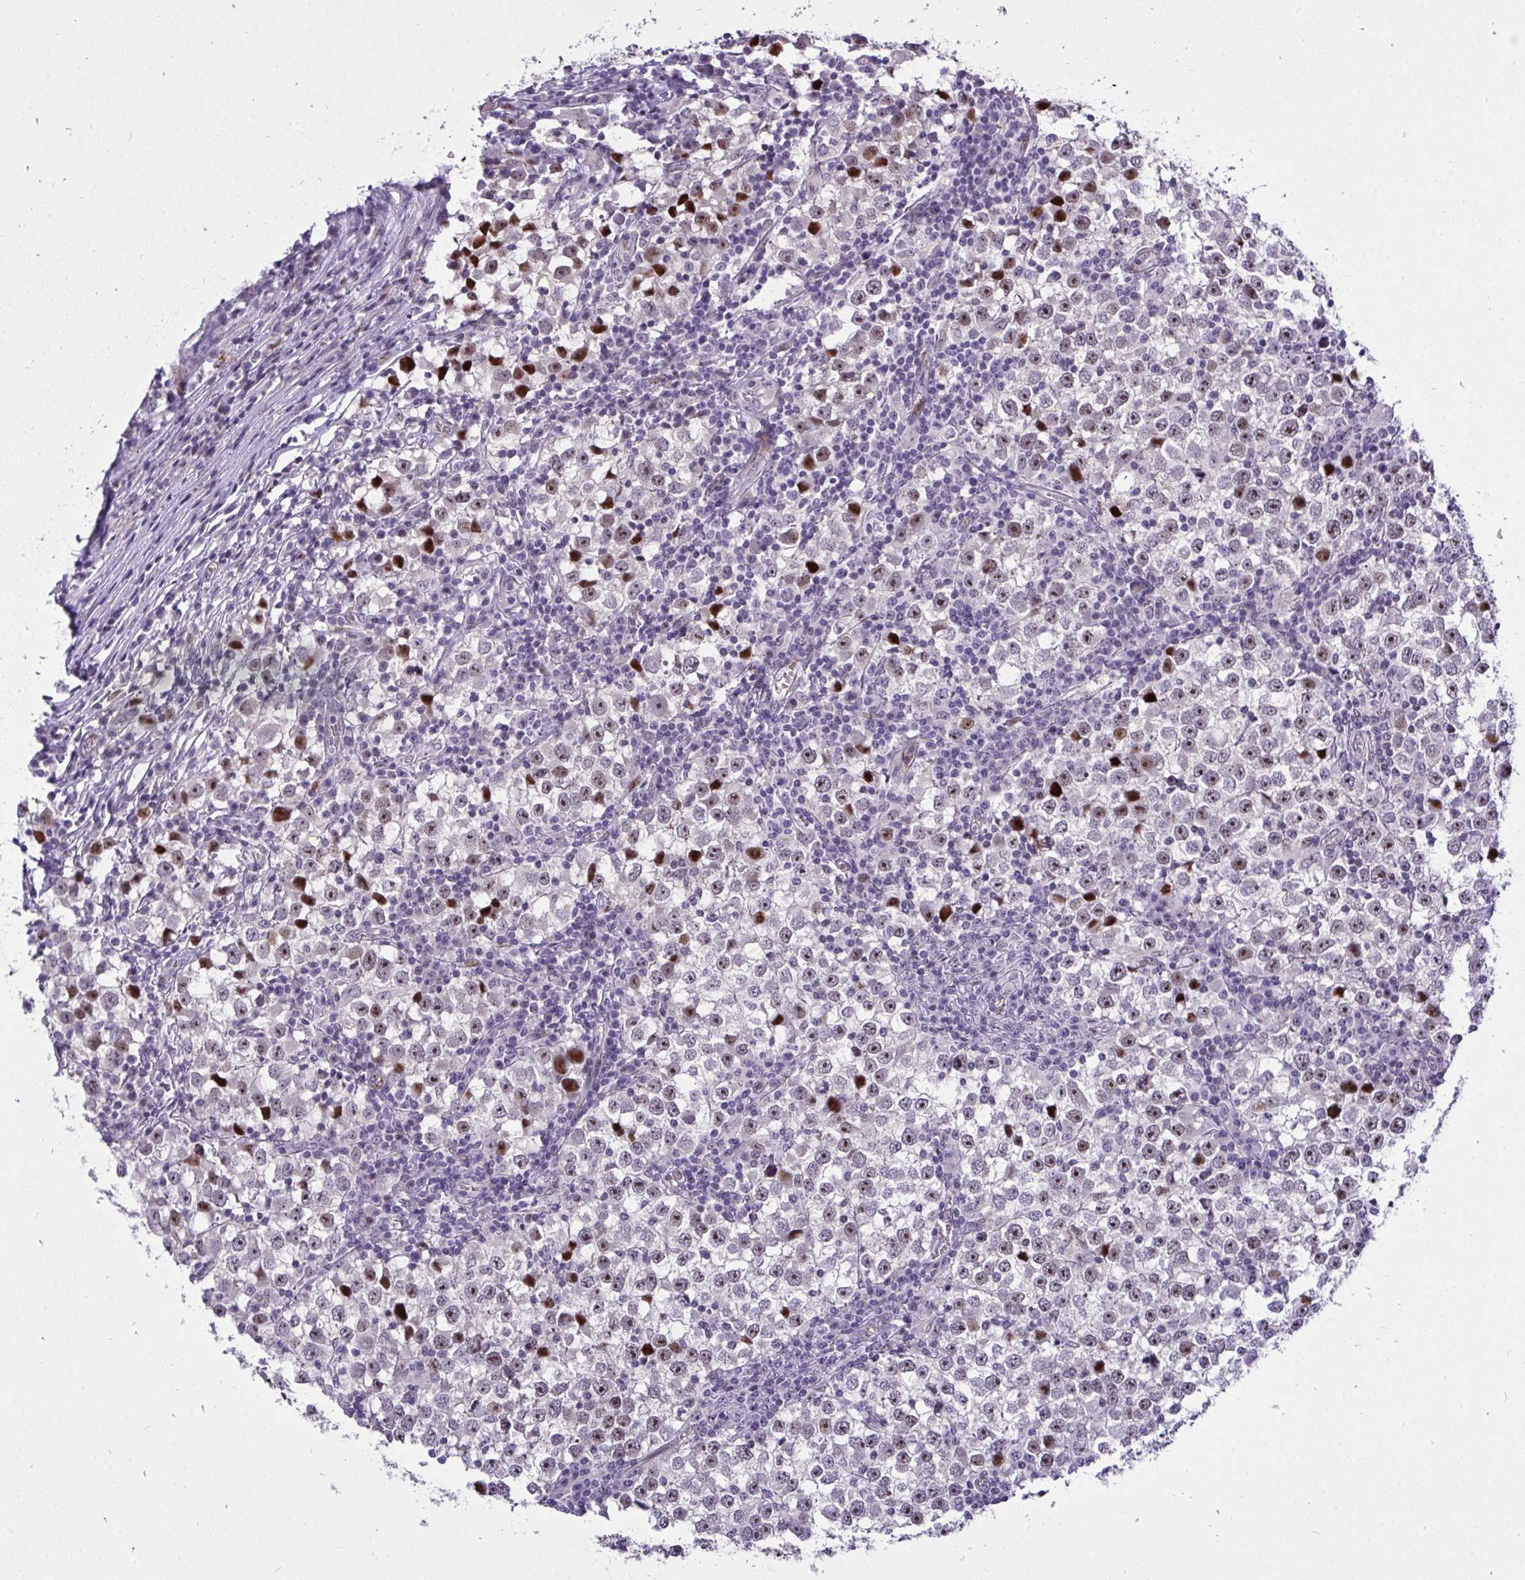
{"staining": {"intensity": "strong", "quantity": "<25%", "location": "nuclear"}, "tissue": "testis cancer", "cell_type": "Tumor cells", "image_type": "cancer", "snomed": [{"axis": "morphology", "description": "Seminoma, NOS"}, {"axis": "topography", "description": "Testis"}], "caption": "Tumor cells display medium levels of strong nuclear expression in about <25% of cells in human testis cancer.", "gene": "PLPPR3", "patient": {"sex": "male", "age": 65}}